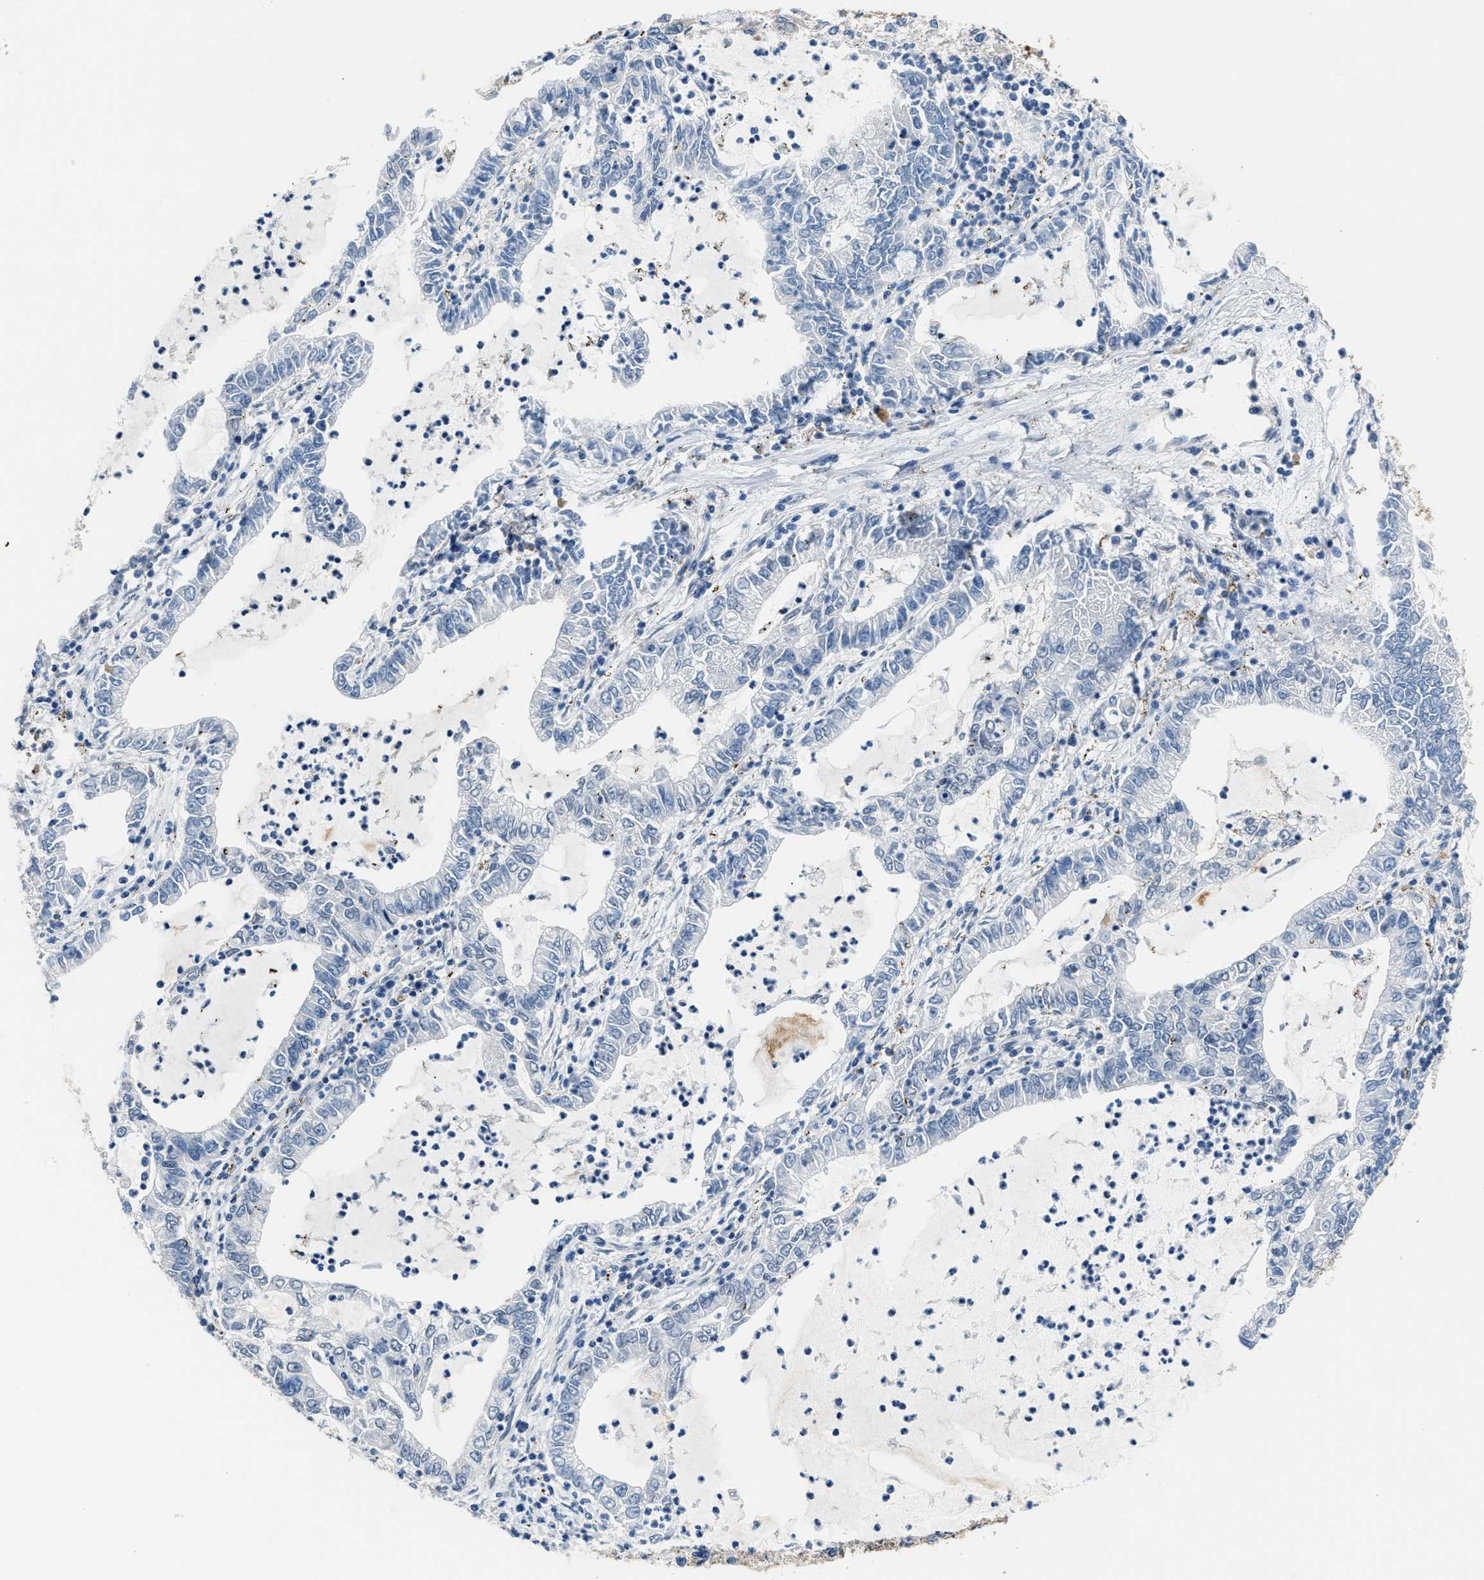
{"staining": {"intensity": "negative", "quantity": "none", "location": "none"}, "tissue": "lung cancer", "cell_type": "Tumor cells", "image_type": "cancer", "snomed": [{"axis": "morphology", "description": "Adenocarcinoma, NOS"}, {"axis": "topography", "description": "Lung"}], "caption": "Immunohistochemistry (IHC) image of human lung cancer (adenocarcinoma) stained for a protein (brown), which demonstrates no staining in tumor cells.", "gene": "PPM1H", "patient": {"sex": "female", "age": 51}}